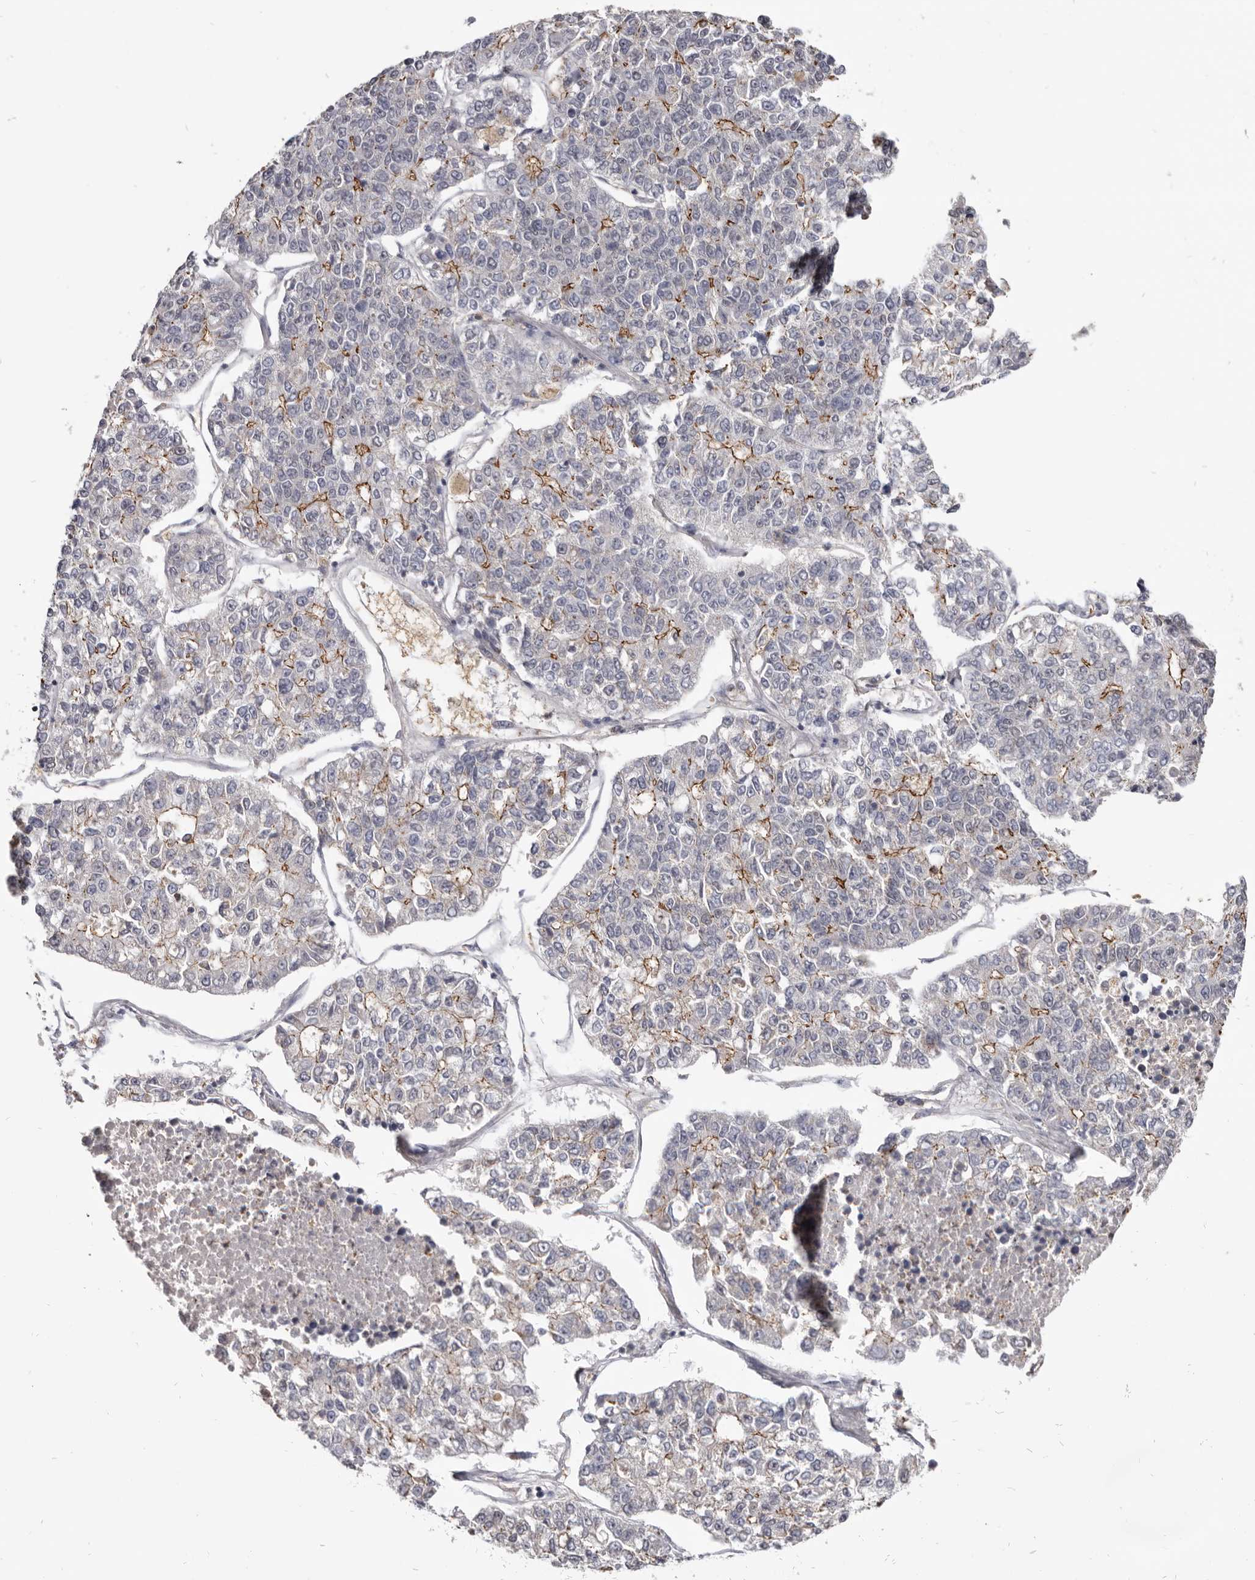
{"staining": {"intensity": "moderate", "quantity": "25%-75%", "location": "cytoplasmic/membranous"}, "tissue": "lung cancer", "cell_type": "Tumor cells", "image_type": "cancer", "snomed": [{"axis": "morphology", "description": "Adenocarcinoma, NOS"}, {"axis": "topography", "description": "Lung"}], "caption": "Tumor cells display medium levels of moderate cytoplasmic/membranous expression in approximately 25%-75% of cells in human adenocarcinoma (lung).", "gene": "CGN", "patient": {"sex": "male", "age": 49}}